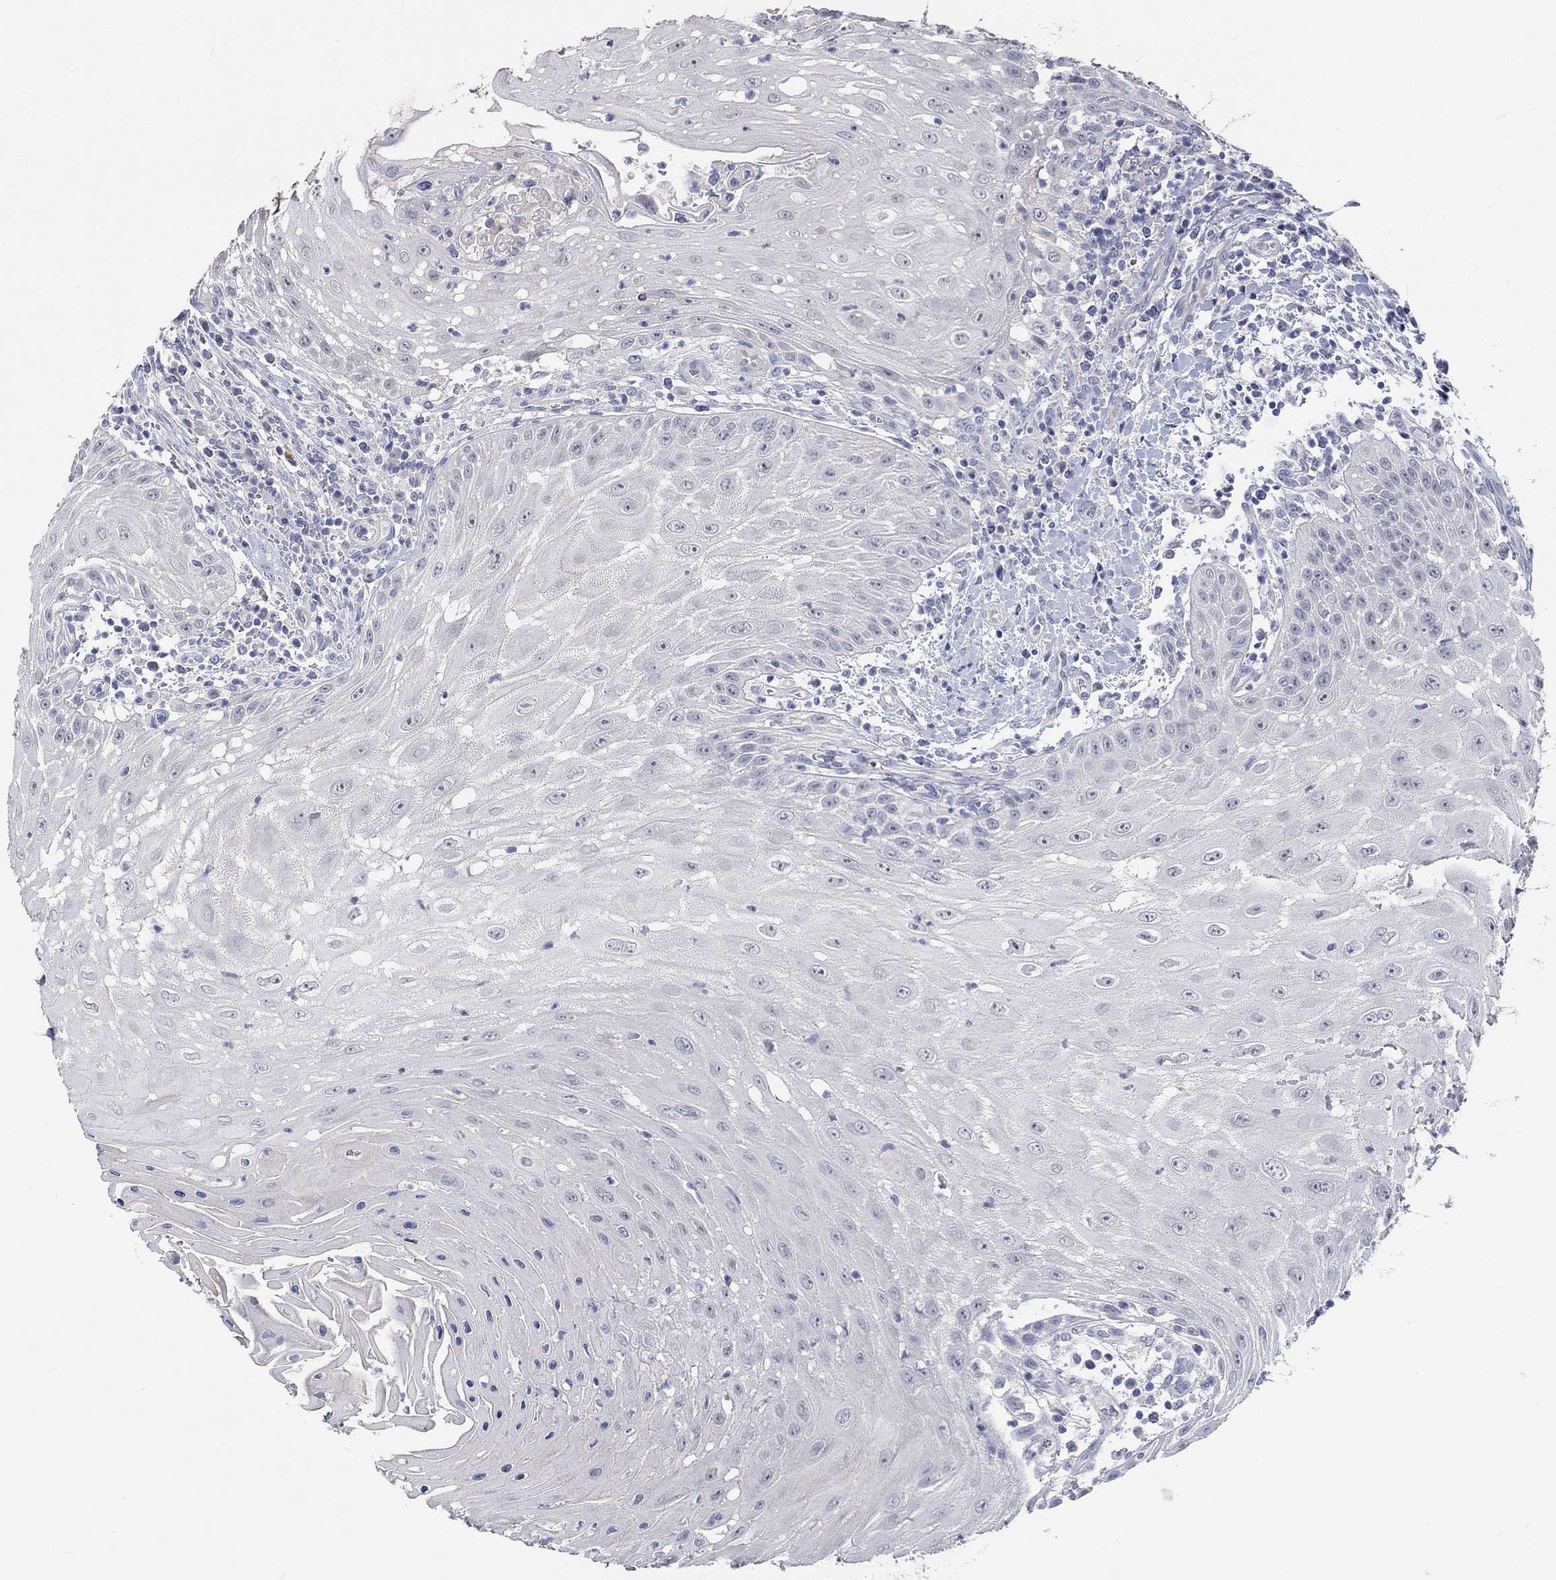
{"staining": {"intensity": "negative", "quantity": "none", "location": "none"}, "tissue": "head and neck cancer", "cell_type": "Tumor cells", "image_type": "cancer", "snomed": [{"axis": "morphology", "description": "Squamous cell carcinoma, NOS"}, {"axis": "topography", "description": "Oral tissue"}, {"axis": "topography", "description": "Head-Neck"}], "caption": "Head and neck cancer (squamous cell carcinoma) stained for a protein using immunohistochemistry exhibits no positivity tumor cells.", "gene": "PNMA5", "patient": {"sex": "male", "age": 58}}